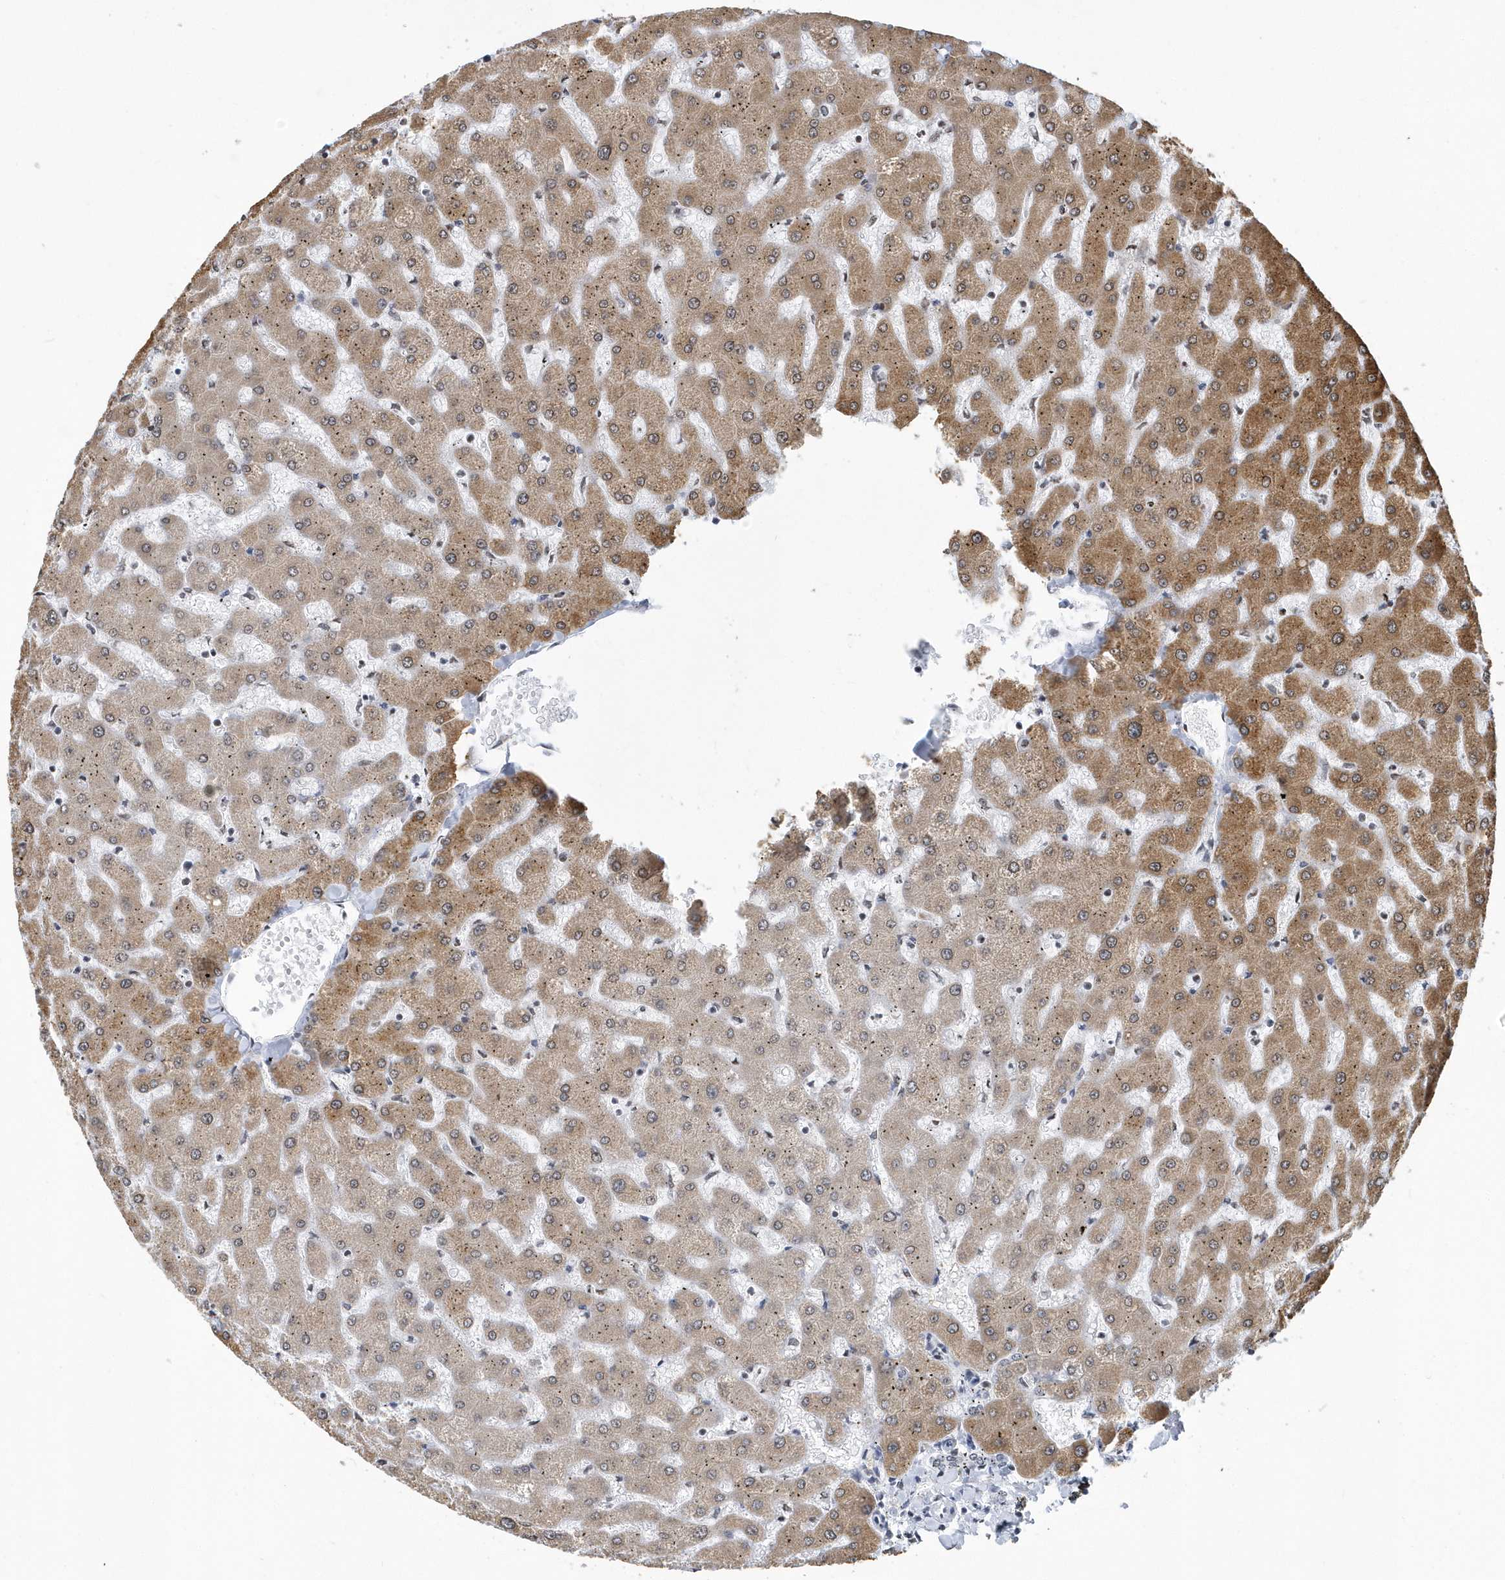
{"staining": {"intensity": "negative", "quantity": "none", "location": "none"}, "tissue": "liver", "cell_type": "Cholangiocytes", "image_type": "normal", "snomed": [{"axis": "morphology", "description": "Normal tissue, NOS"}, {"axis": "topography", "description": "Liver"}], "caption": "Protein analysis of unremarkable liver reveals no significant positivity in cholangiocytes.", "gene": "VWA5B2", "patient": {"sex": "female", "age": 63}}